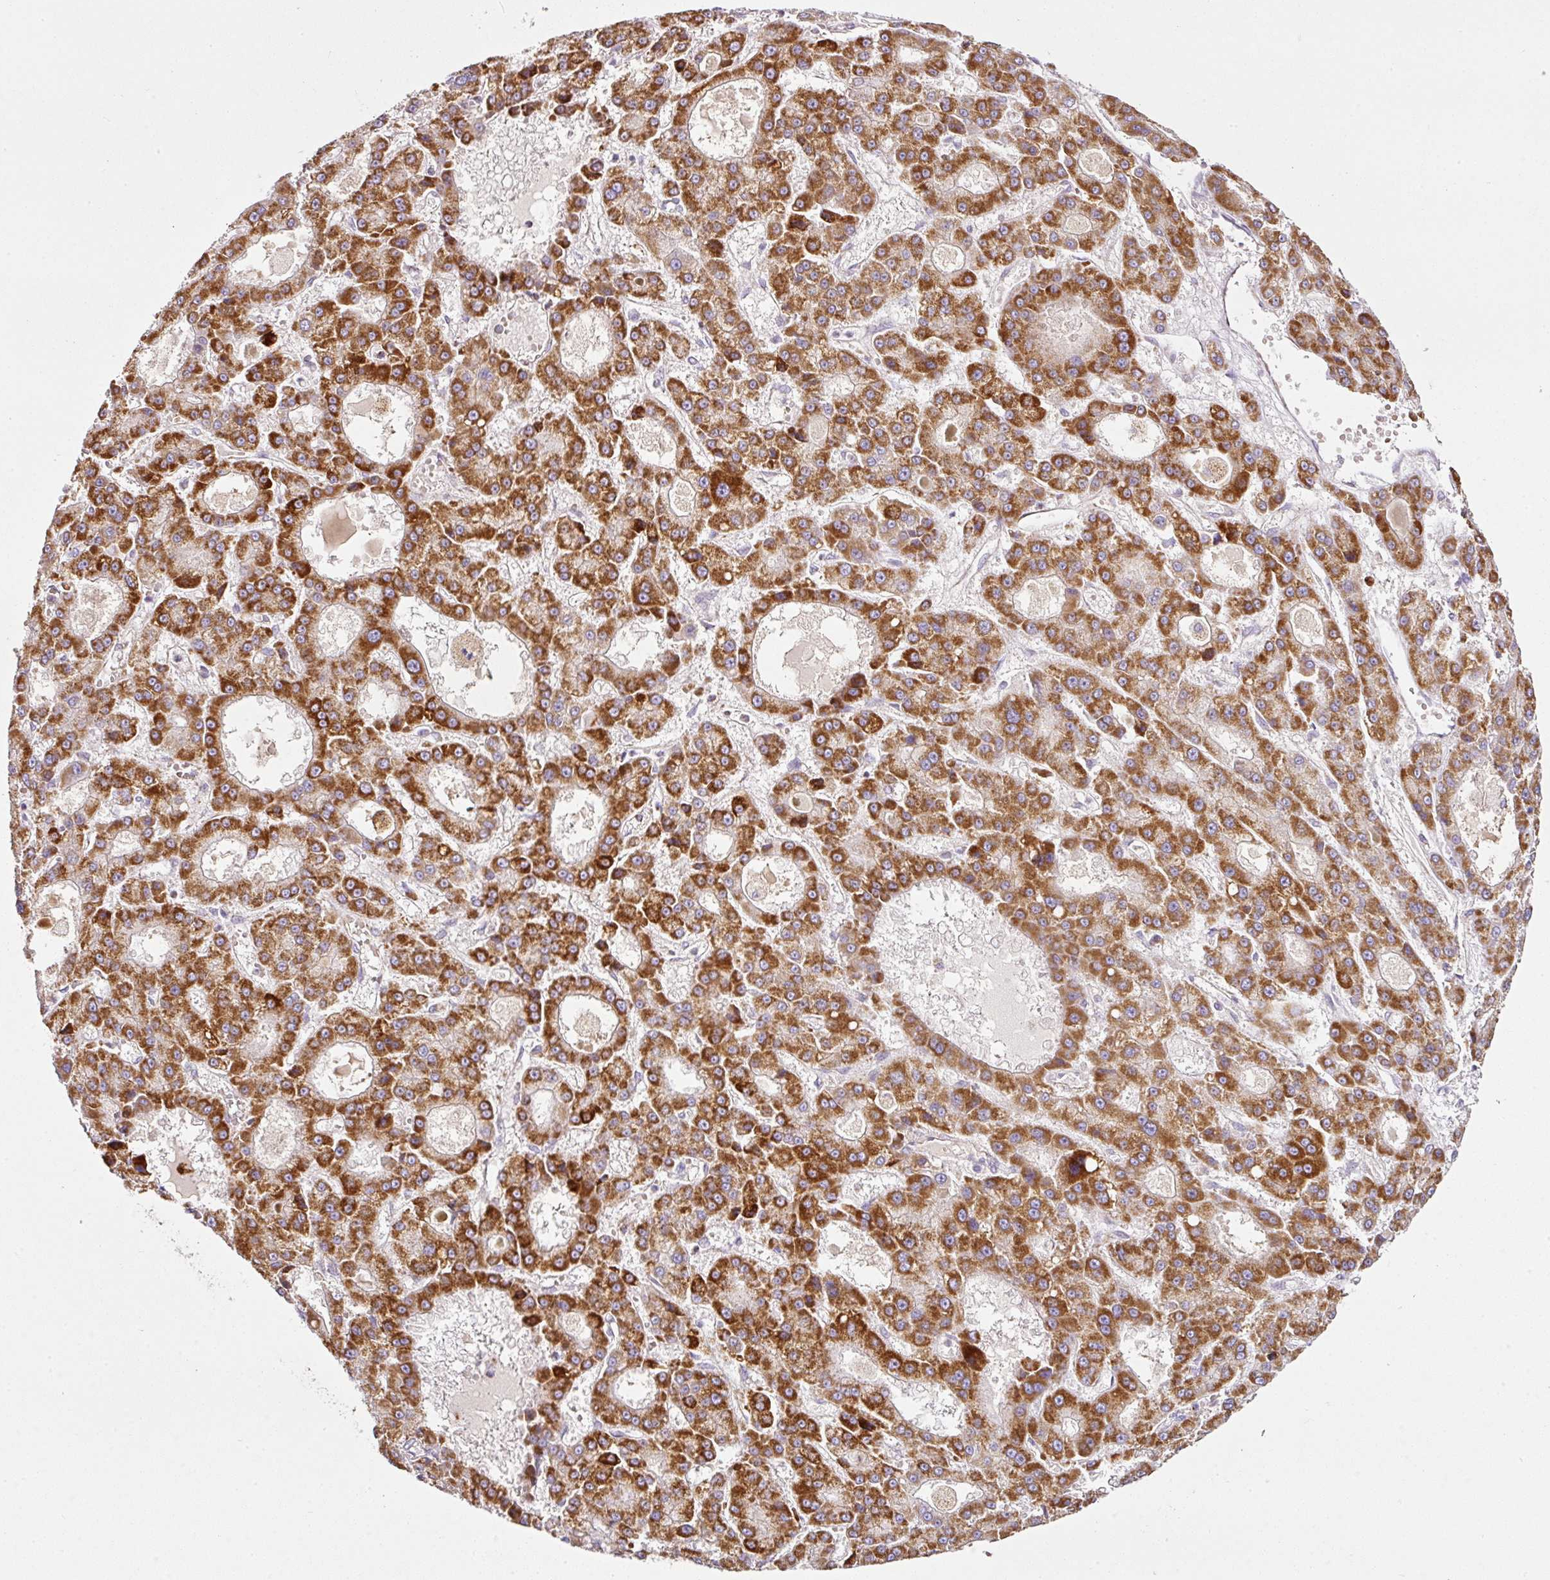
{"staining": {"intensity": "strong", "quantity": ">75%", "location": "cytoplasmic/membranous"}, "tissue": "liver cancer", "cell_type": "Tumor cells", "image_type": "cancer", "snomed": [{"axis": "morphology", "description": "Carcinoma, Hepatocellular, NOS"}, {"axis": "topography", "description": "Liver"}], "caption": "A high amount of strong cytoplasmic/membranous expression is identified in about >75% of tumor cells in hepatocellular carcinoma (liver) tissue.", "gene": "SDHA", "patient": {"sex": "male", "age": 70}}